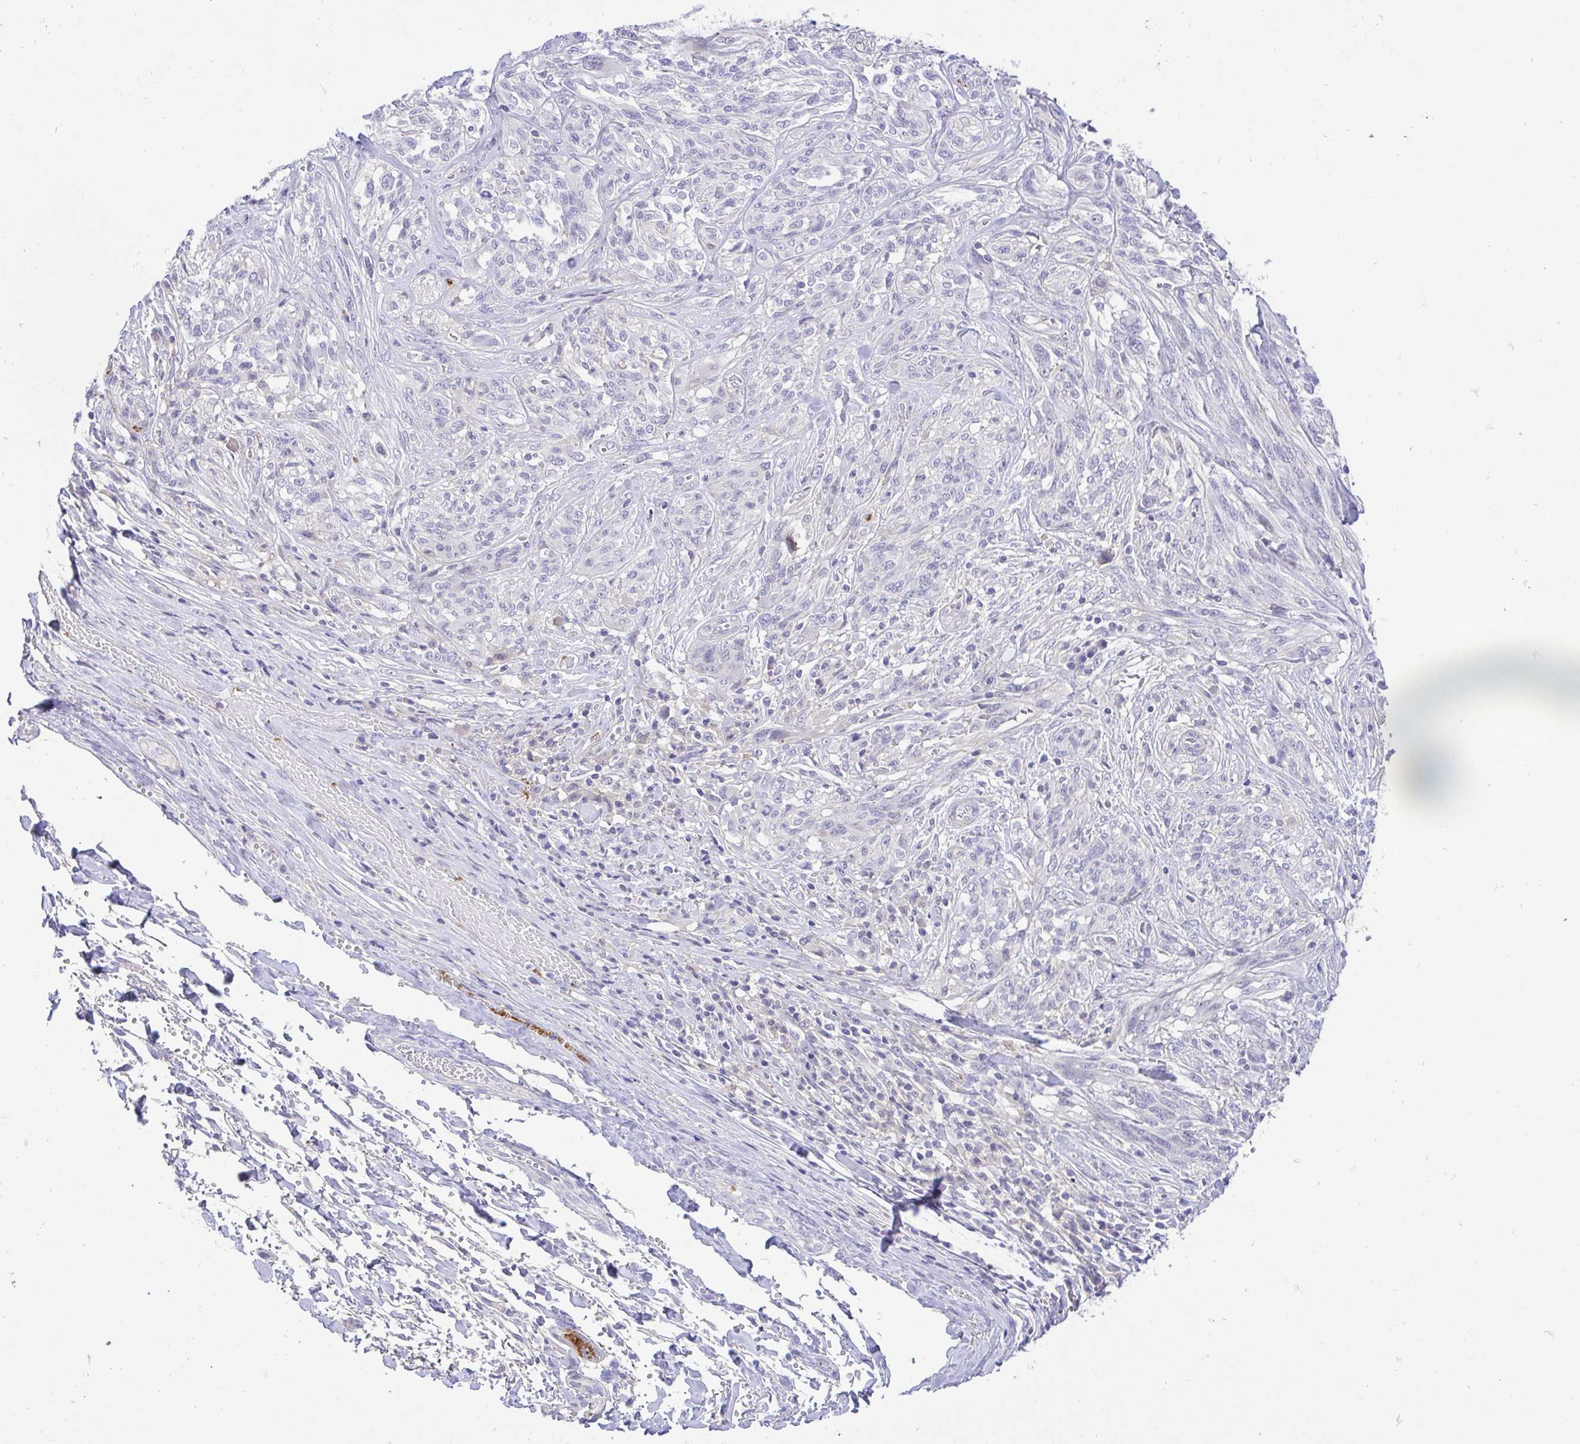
{"staining": {"intensity": "negative", "quantity": "none", "location": "none"}, "tissue": "melanoma", "cell_type": "Tumor cells", "image_type": "cancer", "snomed": [{"axis": "morphology", "description": "Malignant melanoma, NOS"}, {"axis": "topography", "description": "Skin"}], "caption": "High magnification brightfield microscopy of malignant melanoma stained with DAB (brown) and counterstained with hematoxylin (blue): tumor cells show no significant expression.", "gene": "PRR14L", "patient": {"sex": "female", "age": 91}}